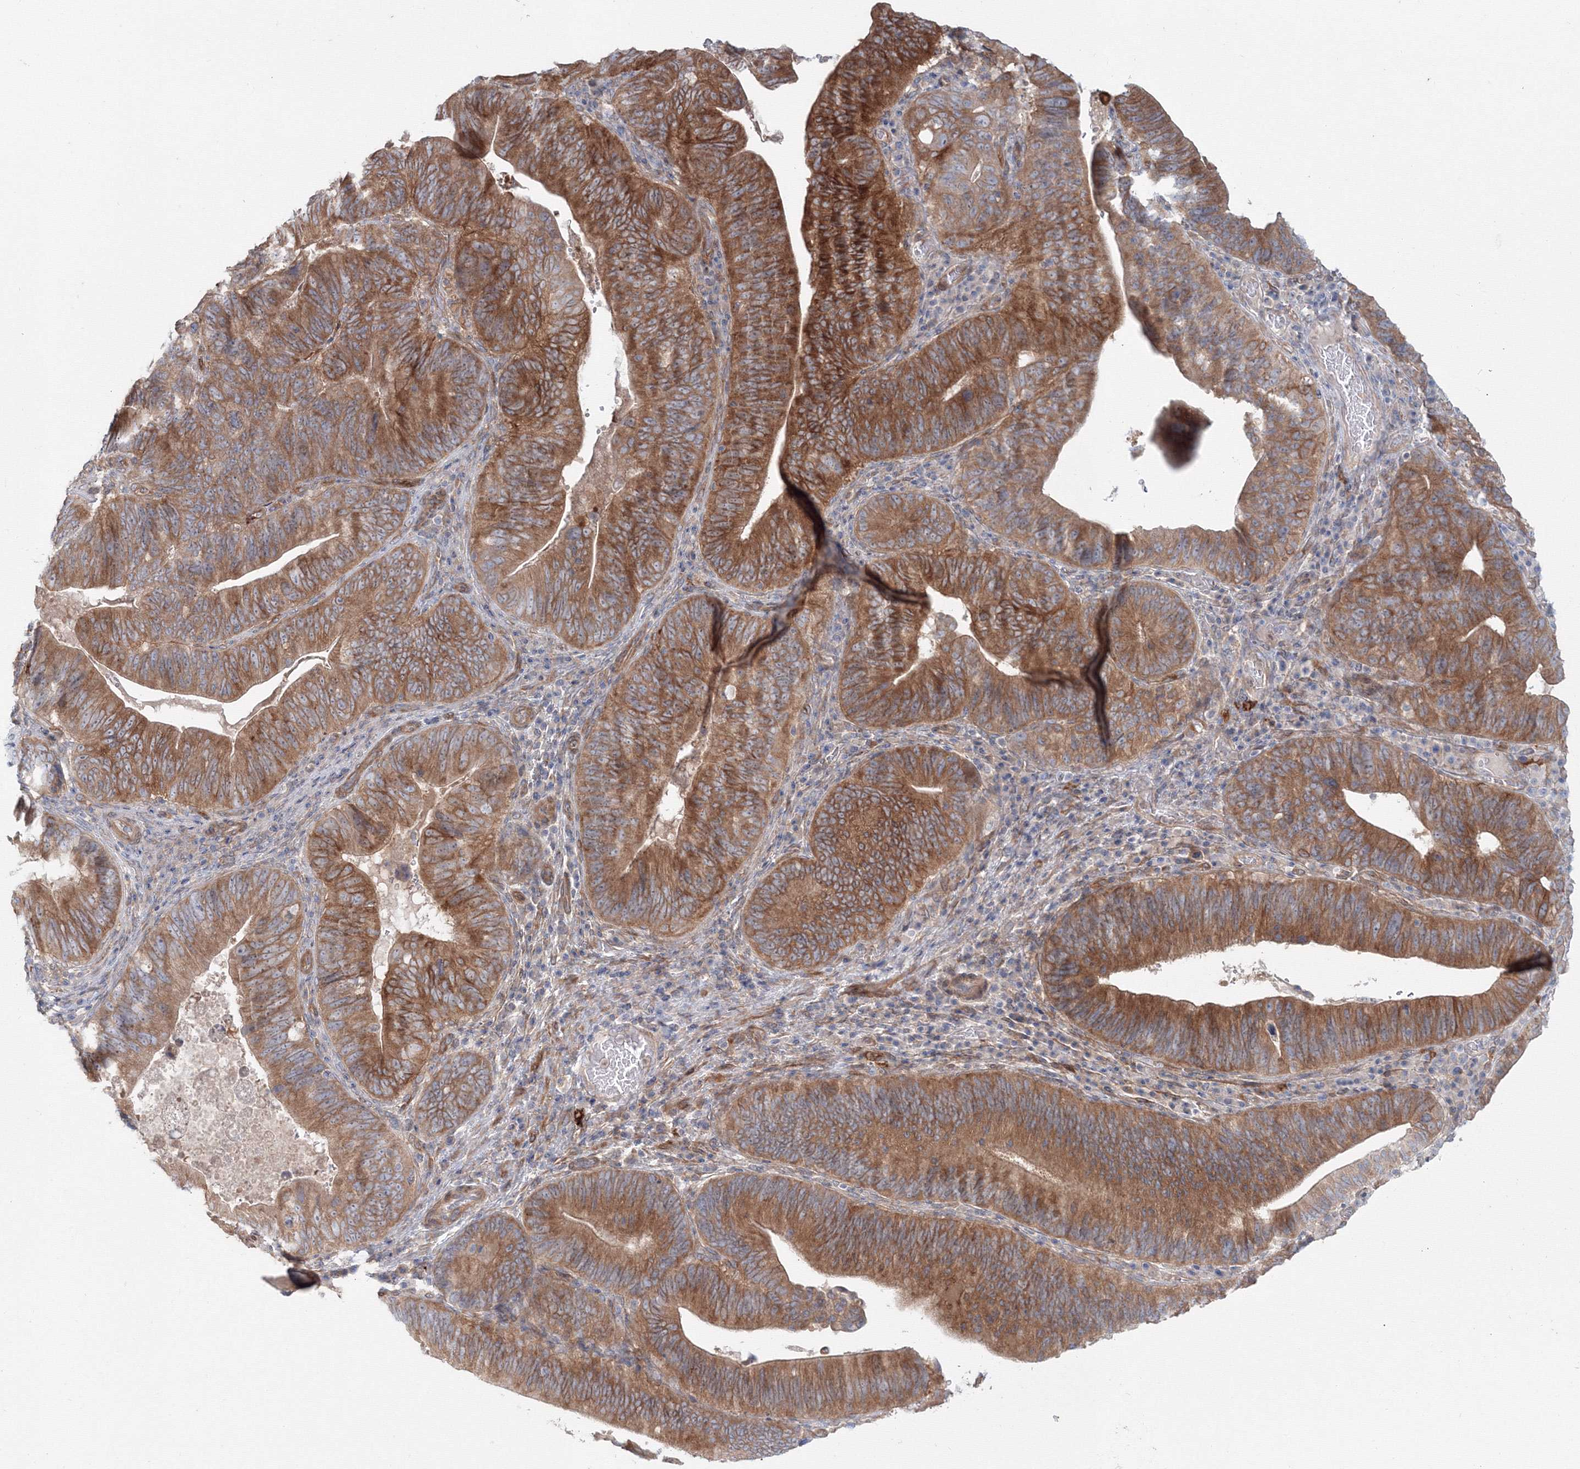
{"staining": {"intensity": "moderate", "quantity": ">75%", "location": "cytoplasmic/membranous"}, "tissue": "pancreatic cancer", "cell_type": "Tumor cells", "image_type": "cancer", "snomed": [{"axis": "morphology", "description": "Adenocarcinoma, NOS"}, {"axis": "topography", "description": "Pancreas"}], "caption": "A photomicrograph of human pancreatic adenocarcinoma stained for a protein demonstrates moderate cytoplasmic/membranous brown staining in tumor cells. Nuclei are stained in blue.", "gene": "SH3PXD2A", "patient": {"sex": "male", "age": 63}}